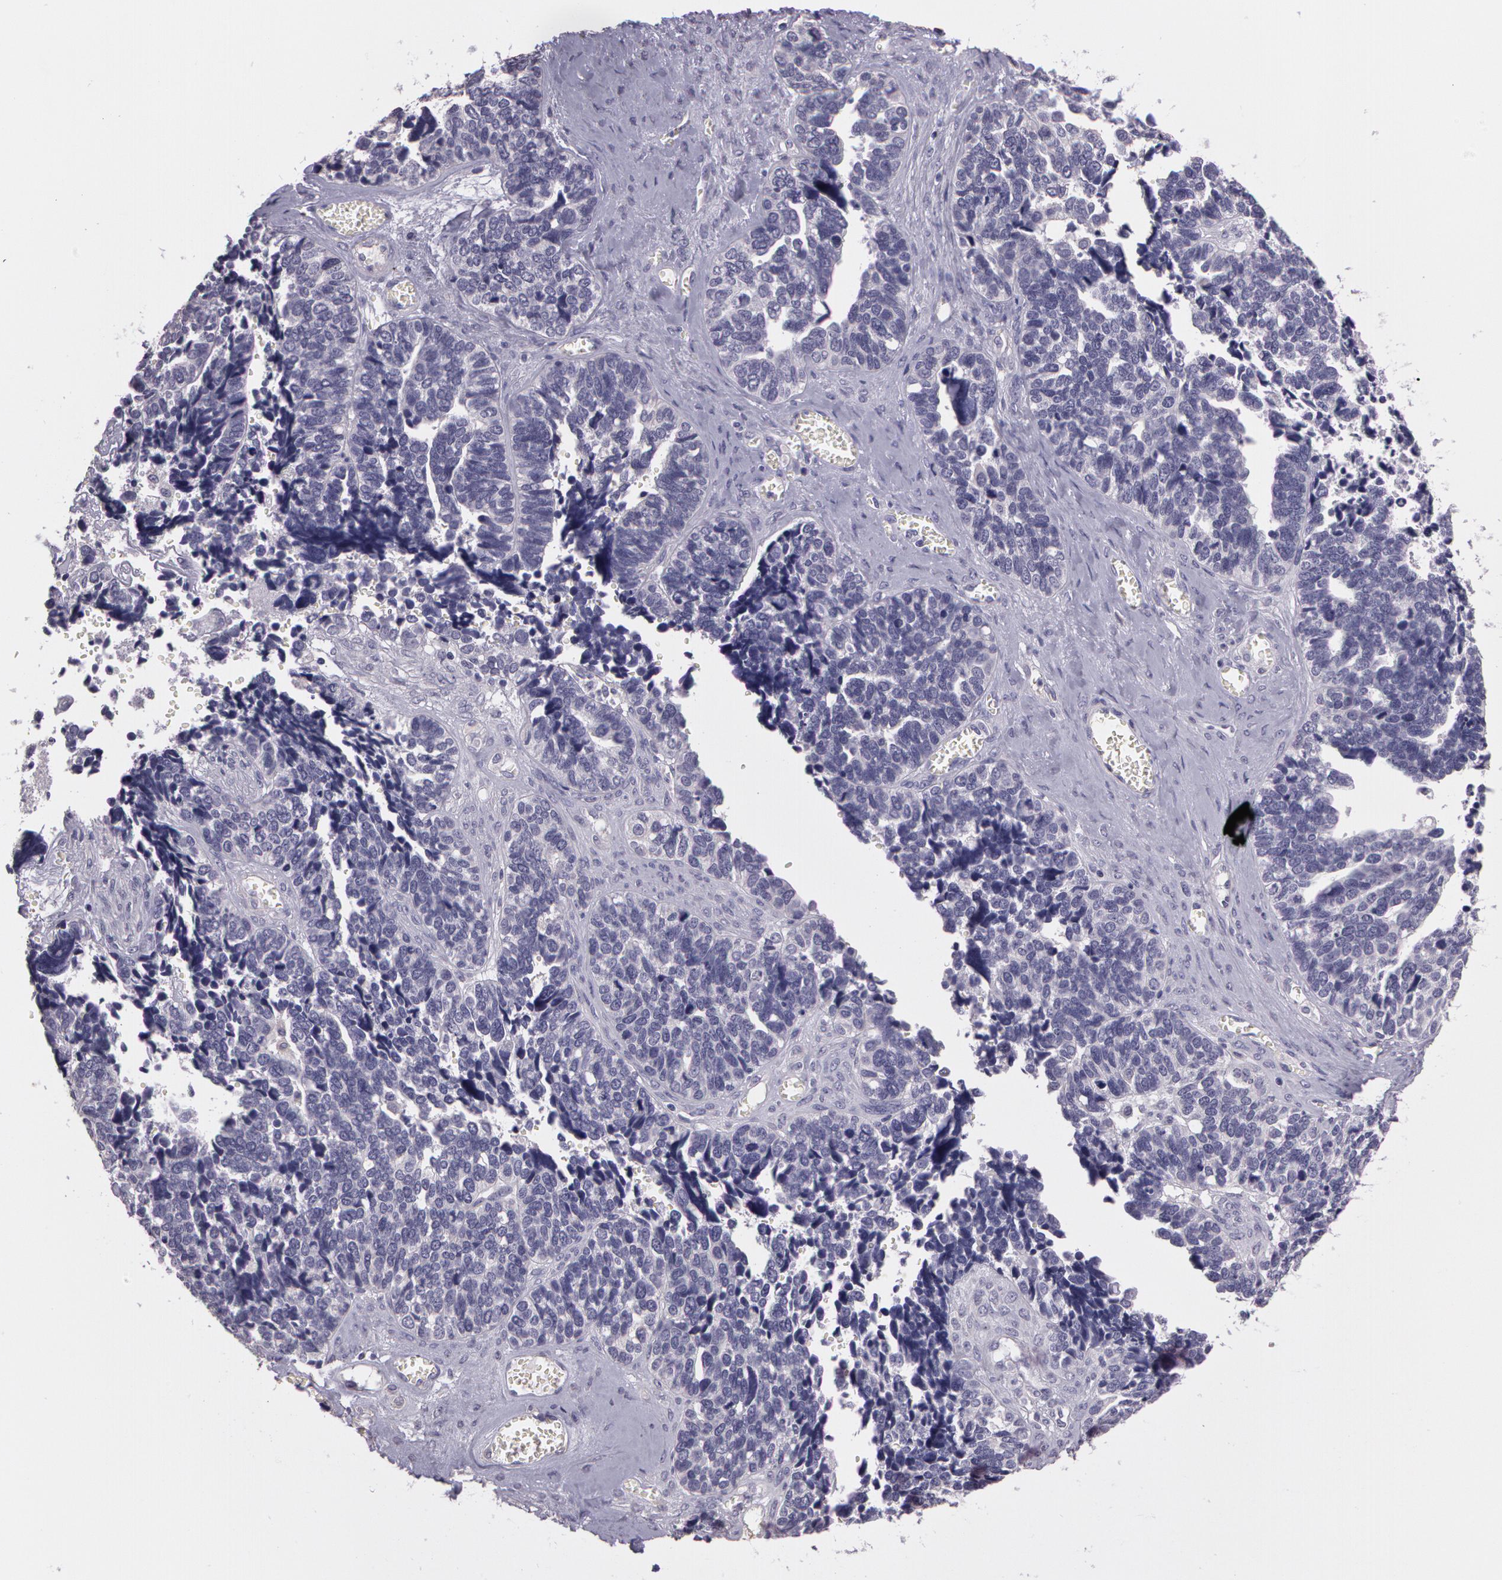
{"staining": {"intensity": "negative", "quantity": "none", "location": "none"}, "tissue": "ovarian cancer", "cell_type": "Tumor cells", "image_type": "cancer", "snomed": [{"axis": "morphology", "description": "Cystadenocarcinoma, serous, NOS"}, {"axis": "topography", "description": "Ovary"}], "caption": "The IHC image has no significant expression in tumor cells of ovarian cancer (serous cystadenocarcinoma) tissue. Nuclei are stained in blue.", "gene": "G2E3", "patient": {"sex": "female", "age": 77}}